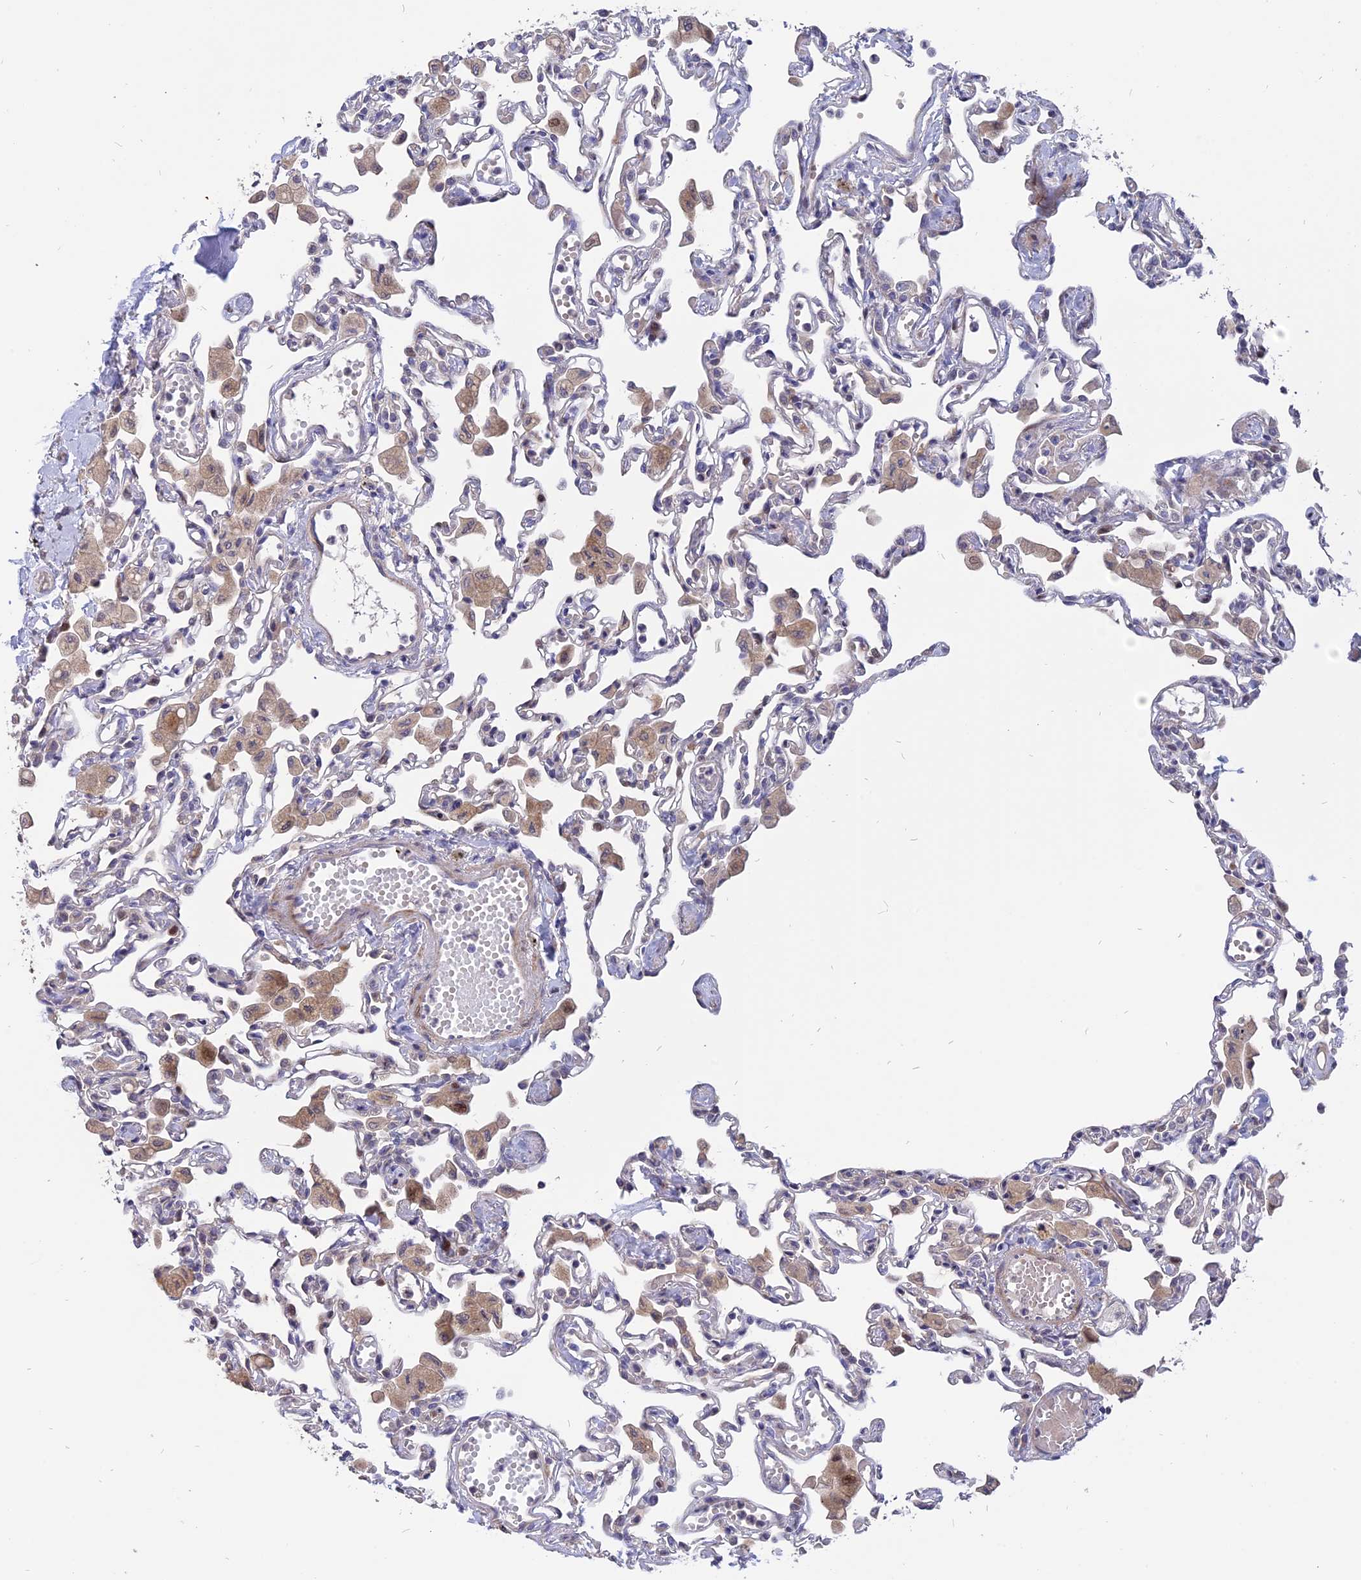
{"staining": {"intensity": "negative", "quantity": "none", "location": "none"}, "tissue": "lung", "cell_type": "Alveolar cells", "image_type": "normal", "snomed": [{"axis": "morphology", "description": "Normal tissue, NOS"}, {"axis": "topography", "description": "Bronchus"}, {"axis": "topography", "description": "Lung"}], "caption": "This is a micrograph of IHC staining of unremarkable lung, which shows no positivity in alveolar cells.", "gene": "TMEM263", "patient": {"sex": "female", "age": 49}}